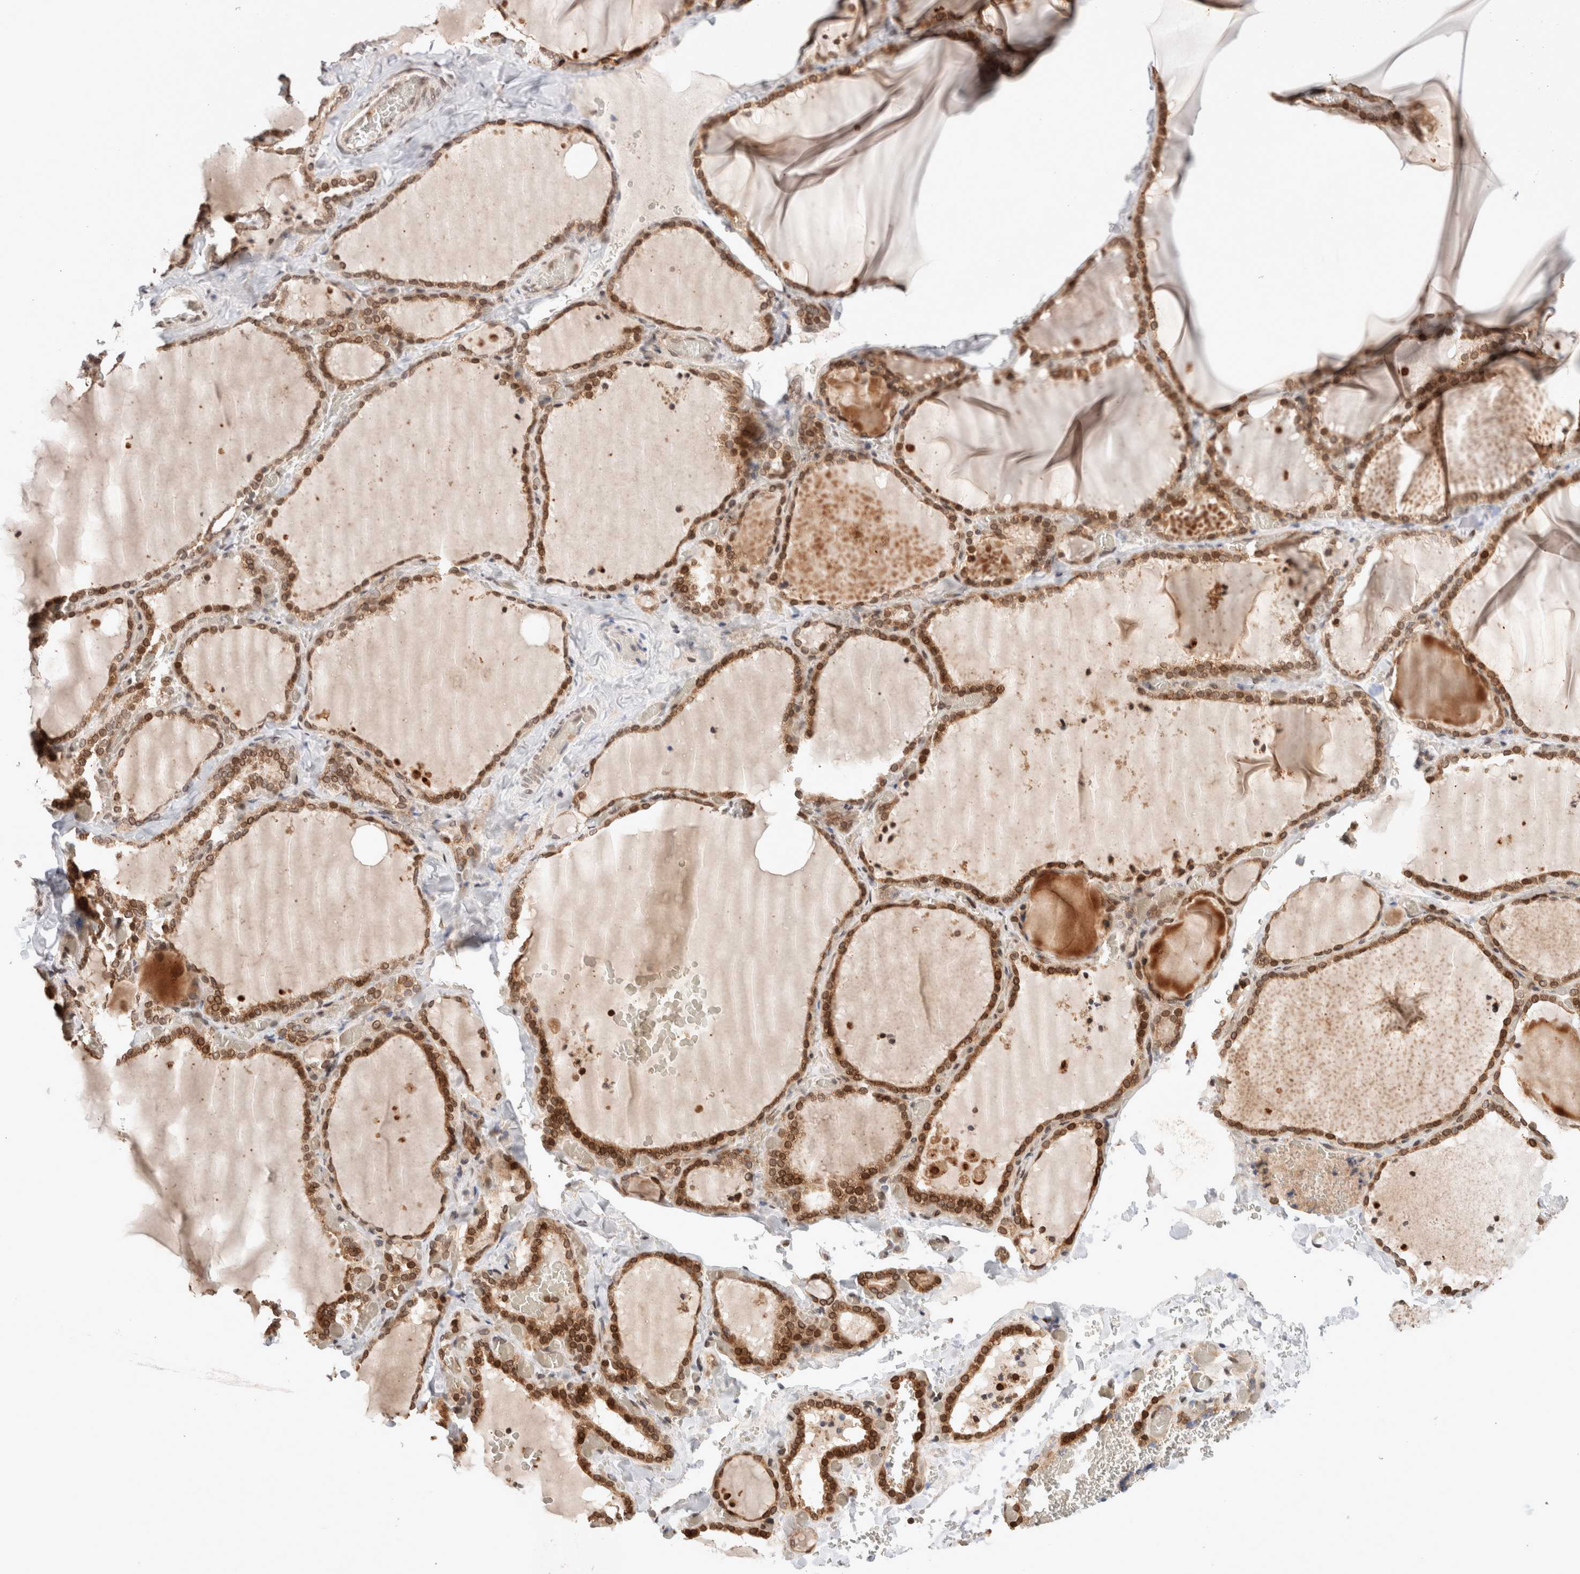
{"staining": {"intensity": "moderate", "quantity": ">75%", "location": "cytoplasmic/membranous,nuclear"}, "tissue": "thyroid gland", "cell_type": "Glandular cells", "image_type": "normal", "snomed": [{"axis": "morphology", "description": "Normal tissue, NOS"}, {"axis": "topography", "description": "Thyroid gland"}], "caption": "The image exhibits a brown stain indicating the presence of a protein in the cytoplasmic/membranous,nuclear of glandular cells in thyroid gland.", "gene": "TPR", "patient": {"sex": "female", "age": 22}}